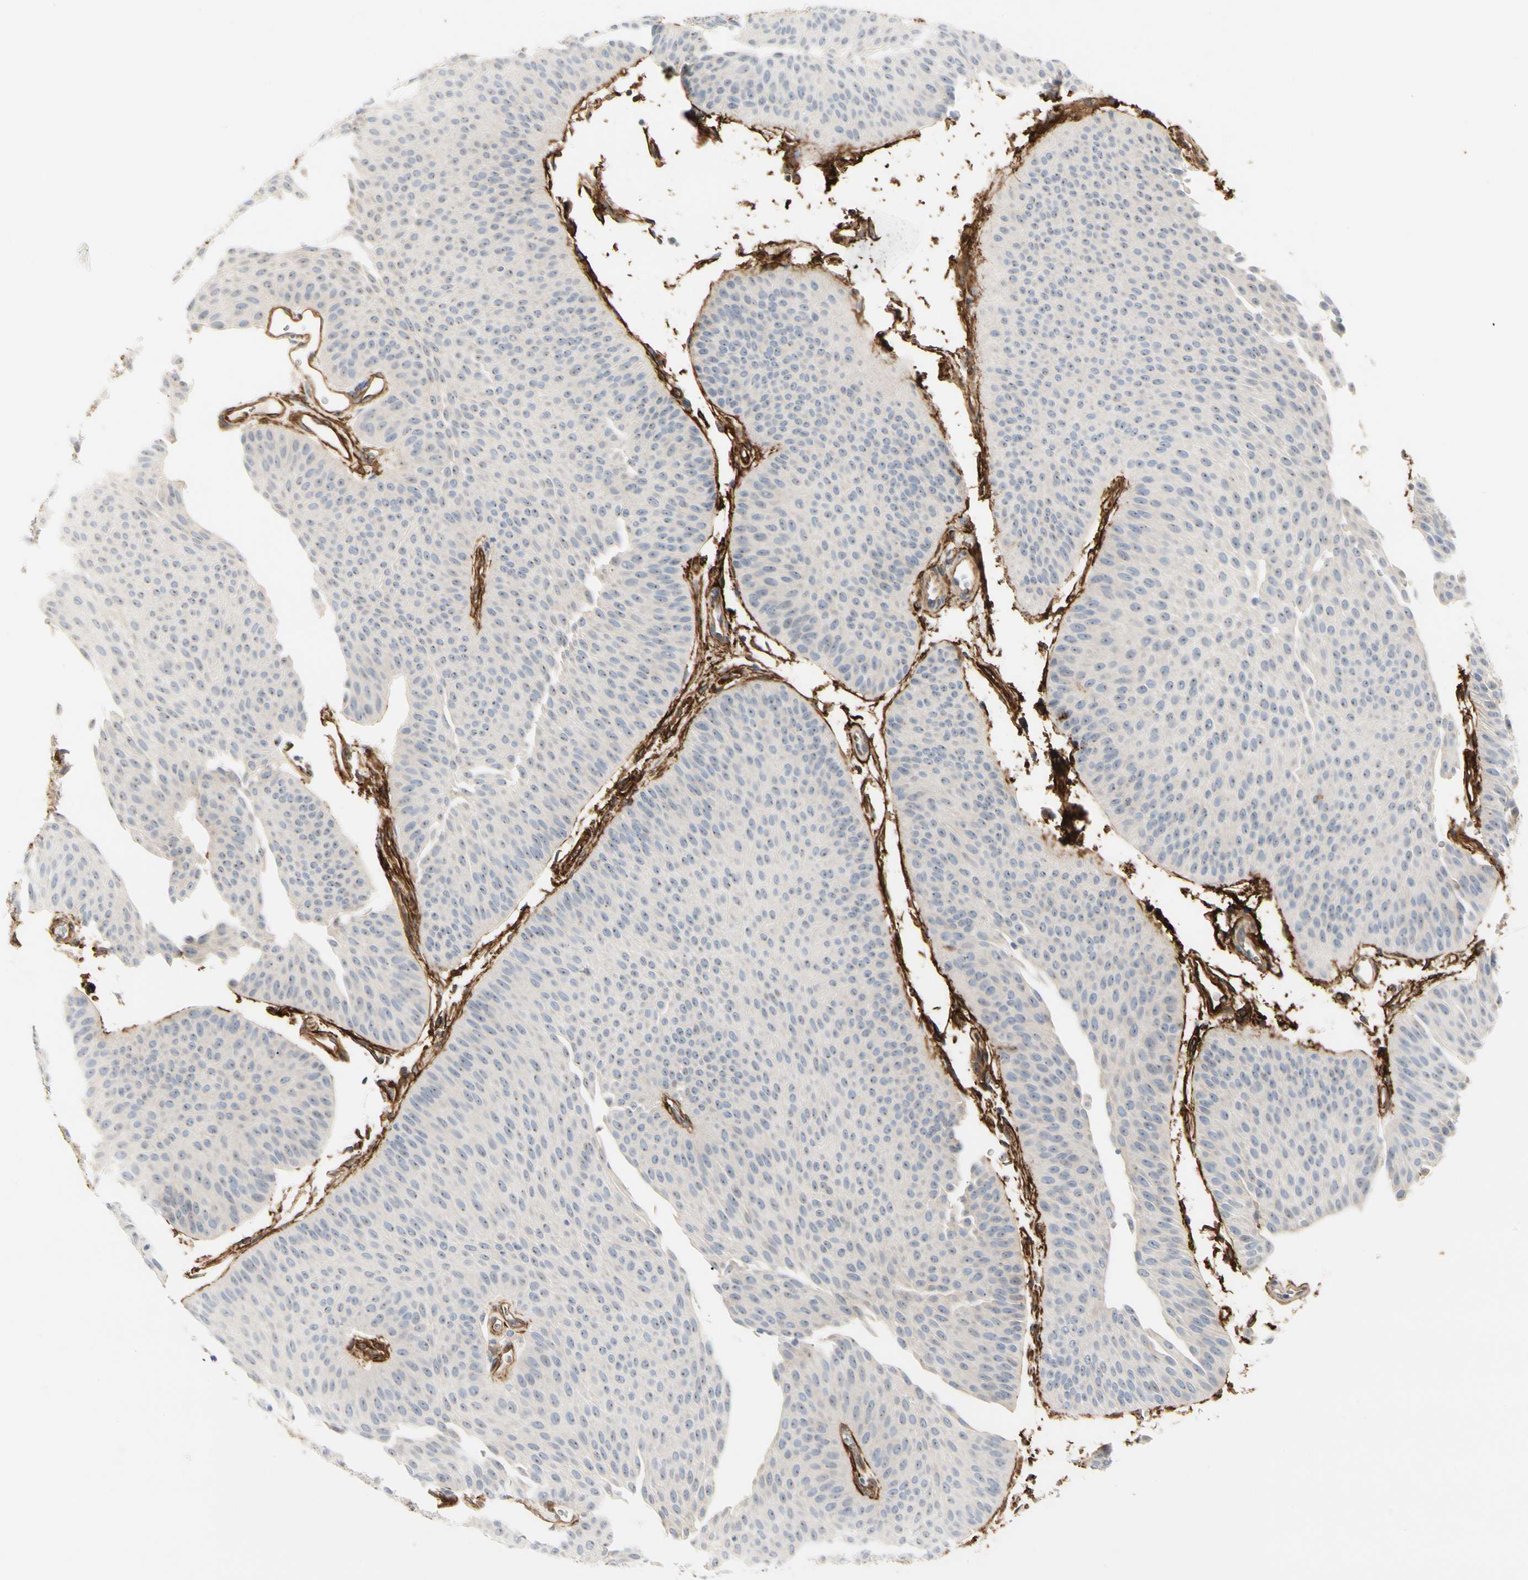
{"staining": {"intensity": "weak", "quantity": "<25%", "location": "nuclear"}, "tissue": "urothelial cancer", "cell_type": "Tumor cells", "image_type": "cancer", "snomed": [{"axis": "morphology", "description": "Urothelial carcinoma, Low grade"}, {"axis": "topography", "description": "Urinary bladder"}], "caption": "DAB (3,3'-diaminobenzidine) immunohistochemical staining of human urothelial cancer reveals no significant expression in tumor cells.", "gene": "GGT5", "patient": {"sex": "female", "age": 60}}